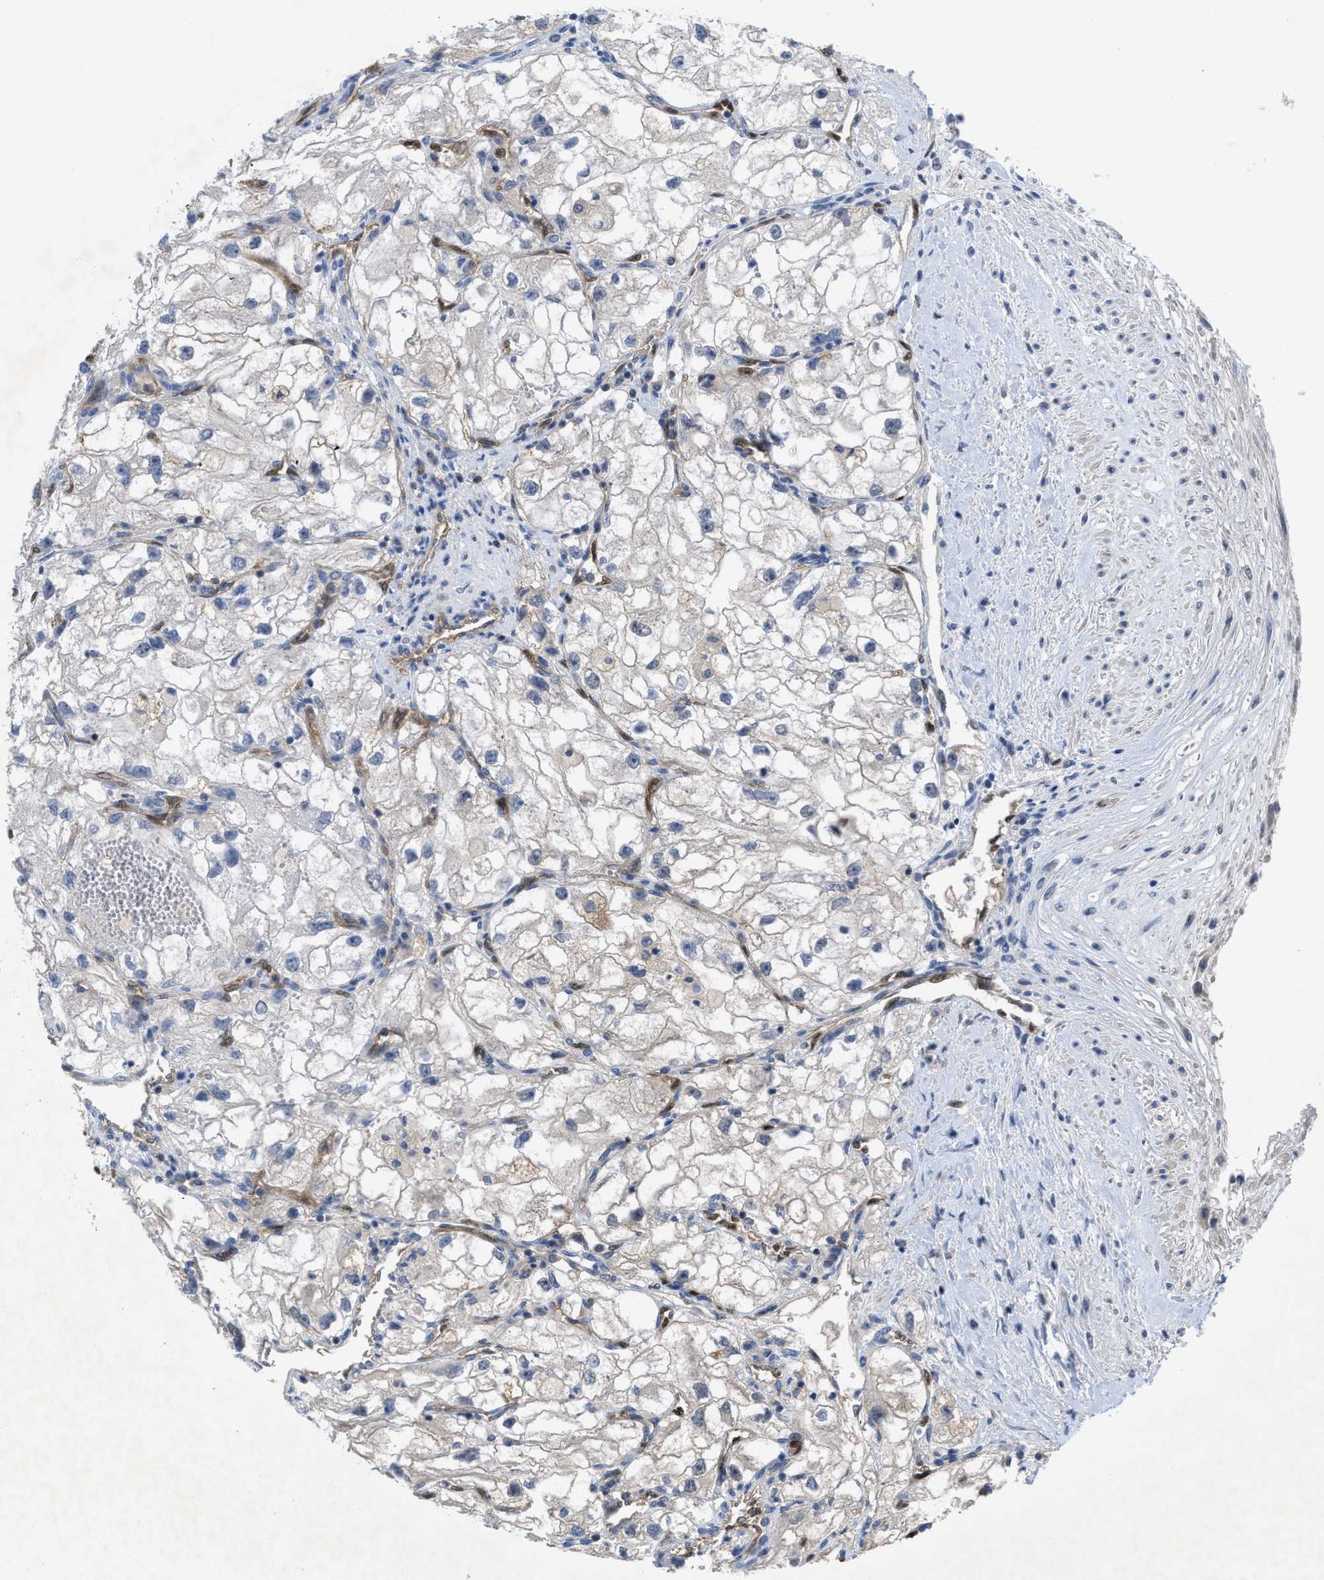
{"staining": {"intensity": "negative", "quantity": "none", "location": "none"}, "tissue": "renal cancer", "cell_type": "Tumor cells", "image_type": "cancer", "snomed": [{"axis": "morphology", "description": "Adenocarcinoma, NOS"}, {"axis": "topography", "description": "Kidney"}], "caption": "This is an immunohistochemistry image of renal adenocarcinoma. There is no positivity in tumor cells.", "gene": "LDAF1", "patient": {"sex": "female", "age": 70}}